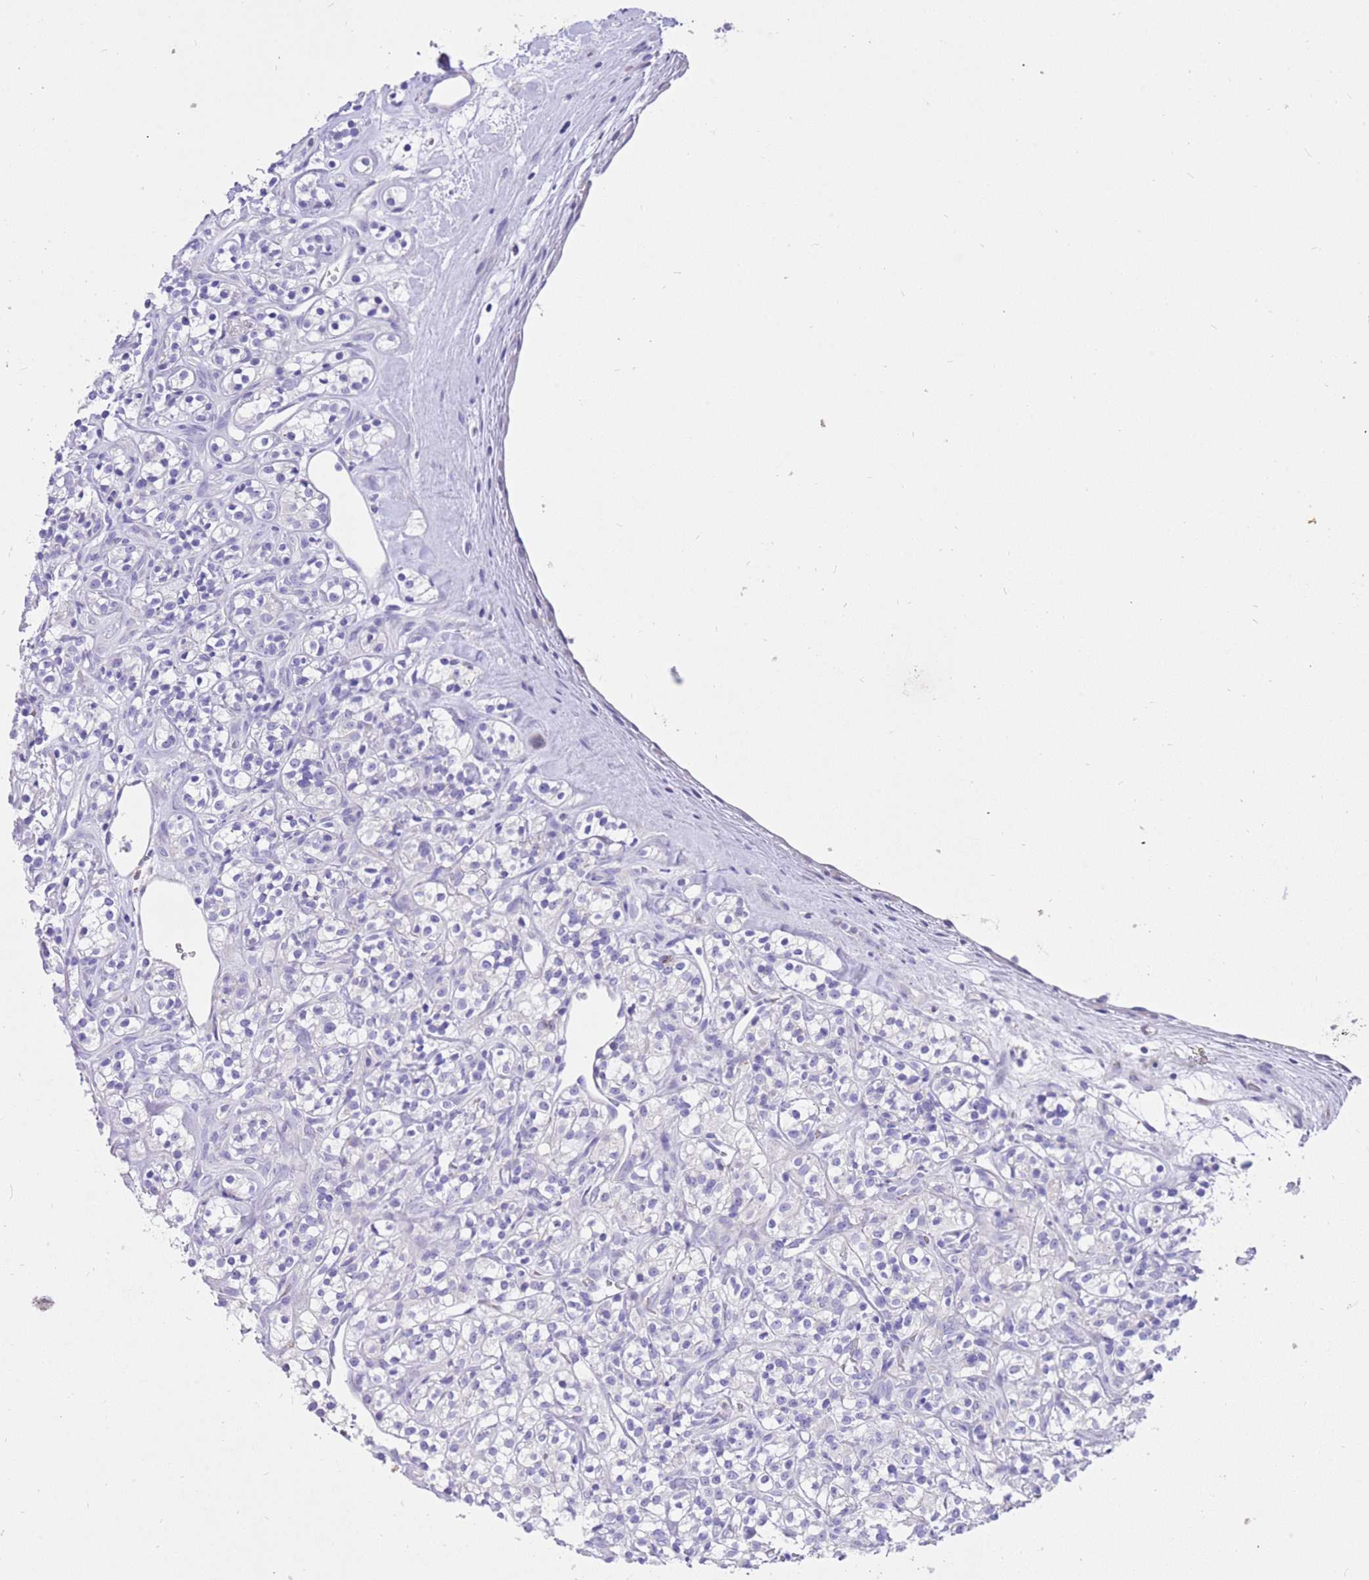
{"staining": {"intensity": "negative", "quantity": "none", "location": "none"}, "tissue": "renal cancer", "cell_type": "Tumor cells", "image_type": "cancer", "snomed": [{"axis": "morphology", "description": "Adenocarcinoma, NOS"}, {"axis": "topography", "description": "Kidney"}], "caption": "Adenocarcinoma (renal) stained for a protein using immunohistochemistry (IHC) shows no staining tumor cells.", "gene": "R3HDM4", "patient": {"sex": "male", "age": 77}}